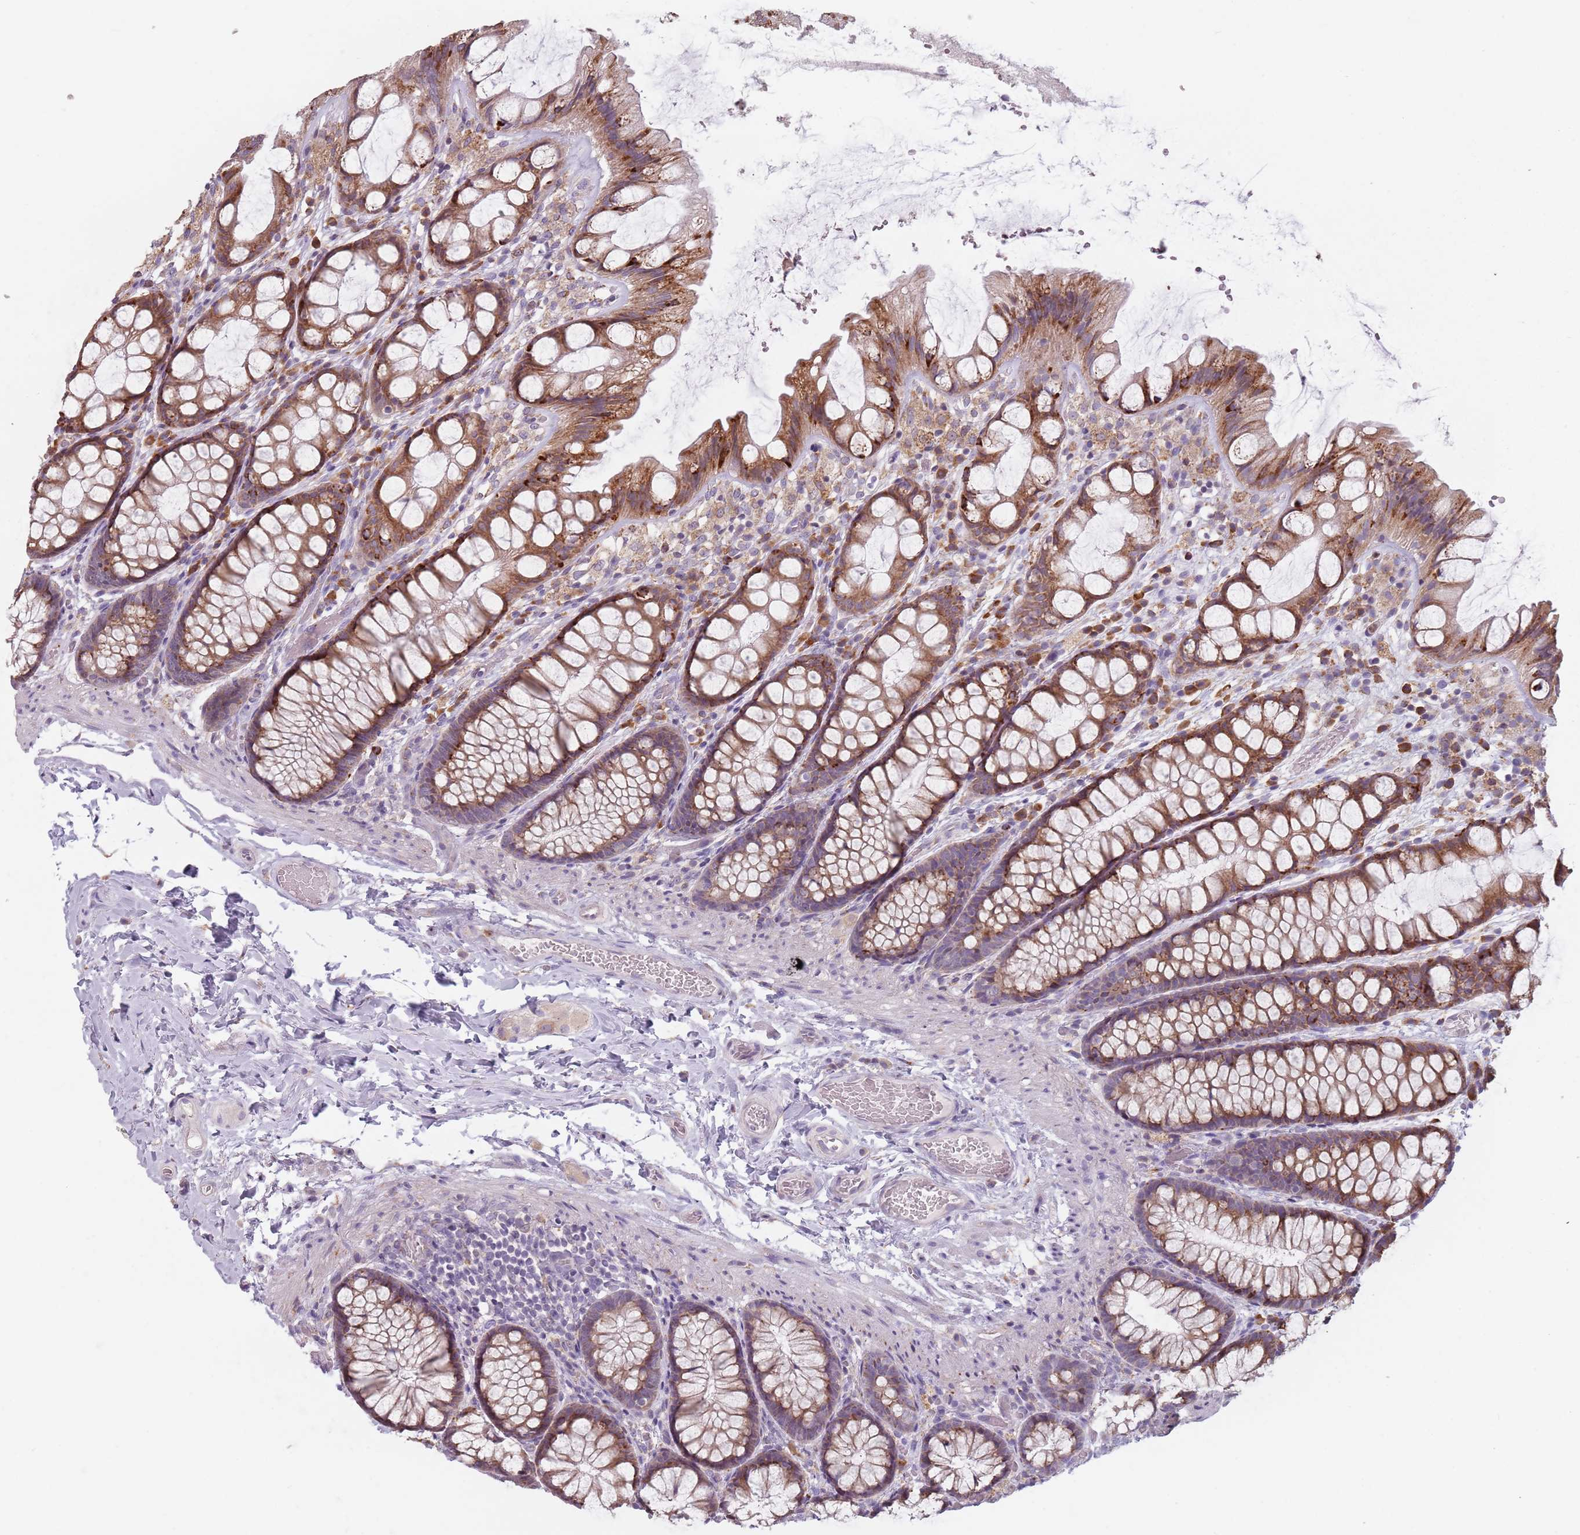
{"staining": {"intensity": "negative", "quantity": "none", "location": "none"}, "tissue": "colon", "cell_type": "Endothelial cells", "image_type": "normal", "snomed": [{"axis": "morphology", "description": "Normal tissue, NOS"}, {"axis": "topography", "description": "Colon"}], "caption": "Endothelial cells show no significant protein positivity in unremarkable colon. (Stains: DAB IHC with hematoxylin counter stain, Microscopy: brightfield microscopy at high magnification).", "gene": "RPS9", "patient": {"sex": "male", "age": 47}}